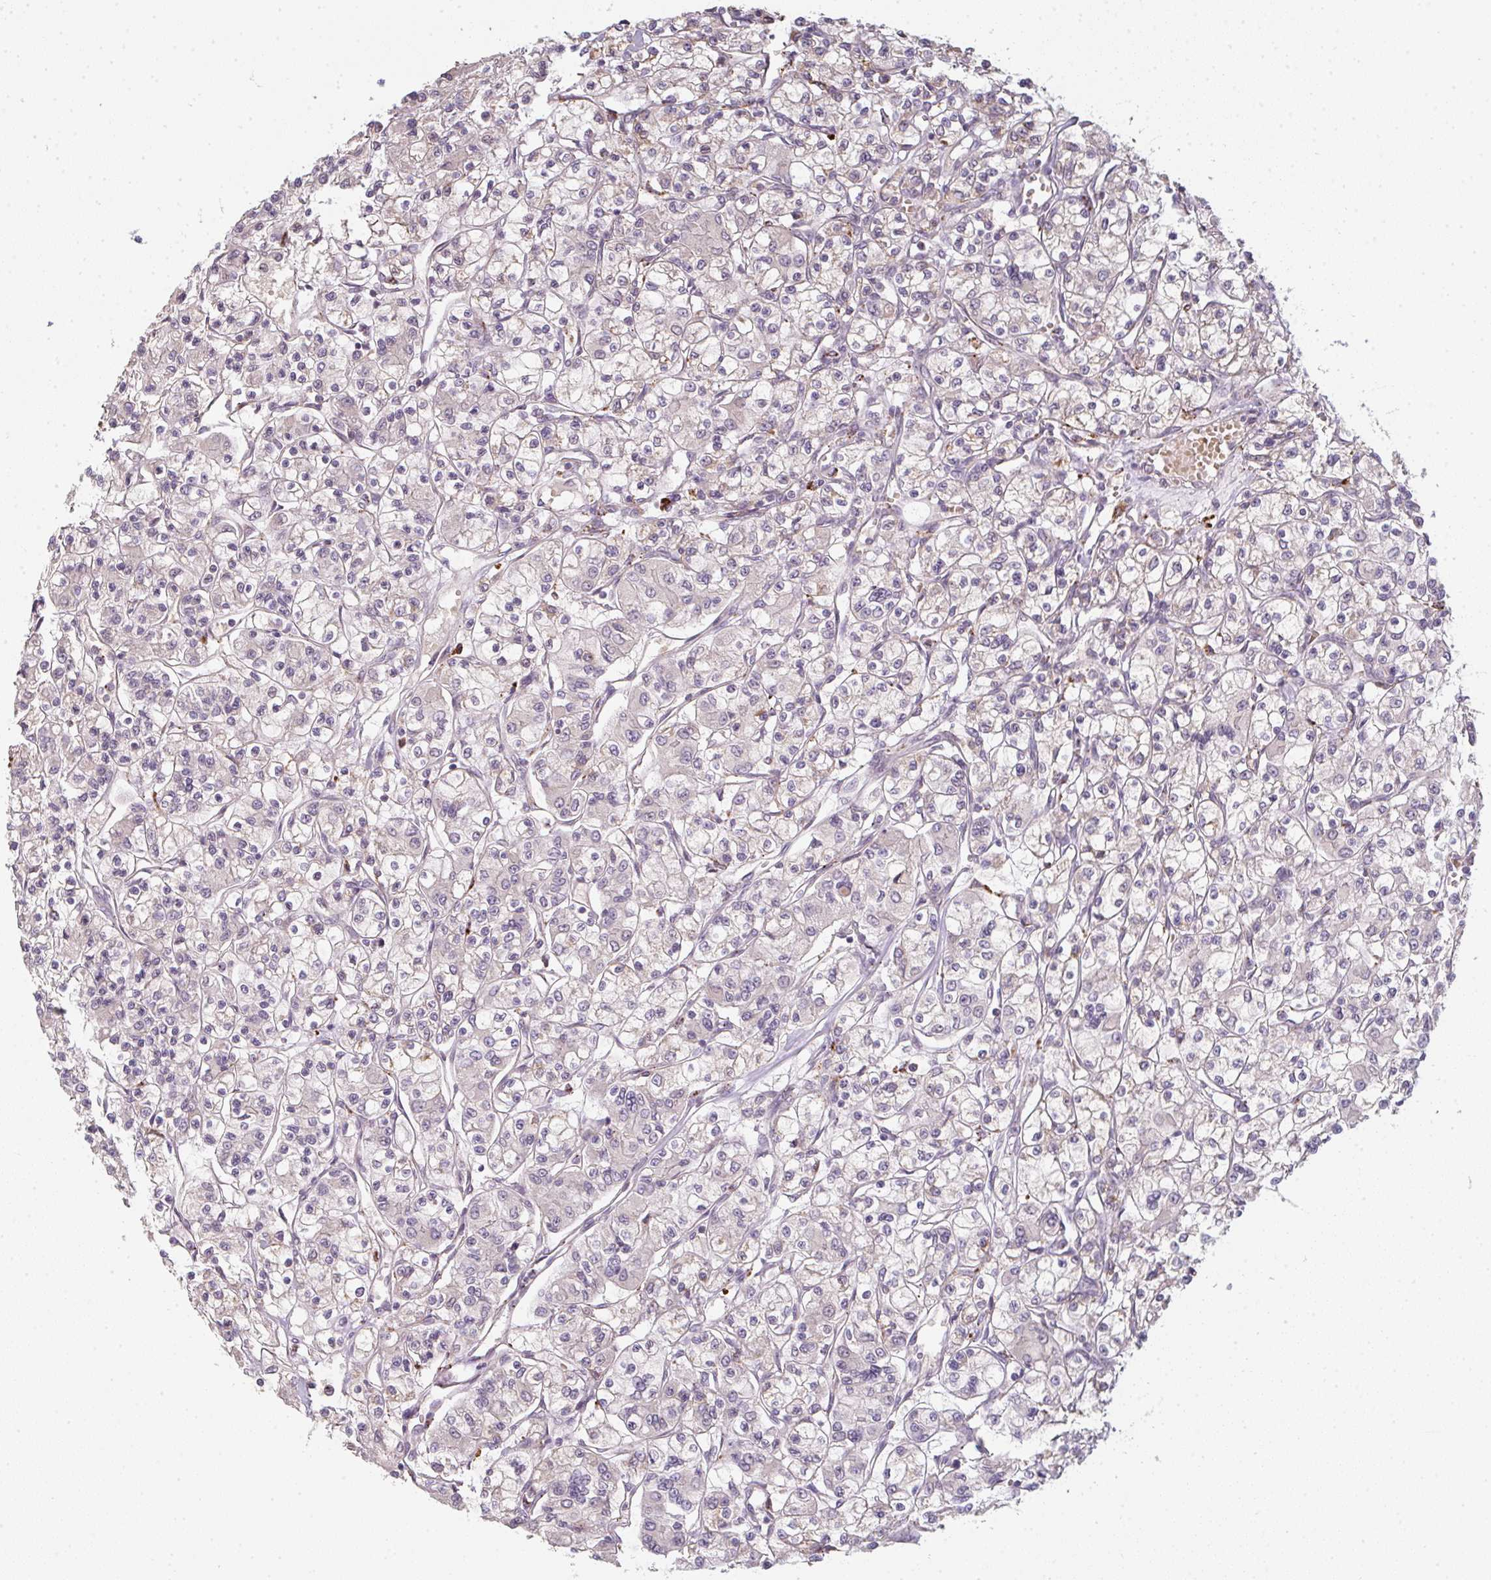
{"staining": {"intensity": "negative", "quantity": "none", "location": "none"}, "tissue": "renal cancer", "cell_type": "Tumor cells", "image_type": "cancer", "snomed": [{"axis": "morphology", "description": "Adenocarcinoma, NOS"}, {"axis": "topography", "description": "Kidney"}], "caption": "Micrograph shows no protein staining in tumor cells of adenocarcinoma (renal) tissue. (DAB immunohistochemistry with hematoxylin counter stain).", "gene": "TMEM237", "patient": {"sex": "female", "age": 59}}